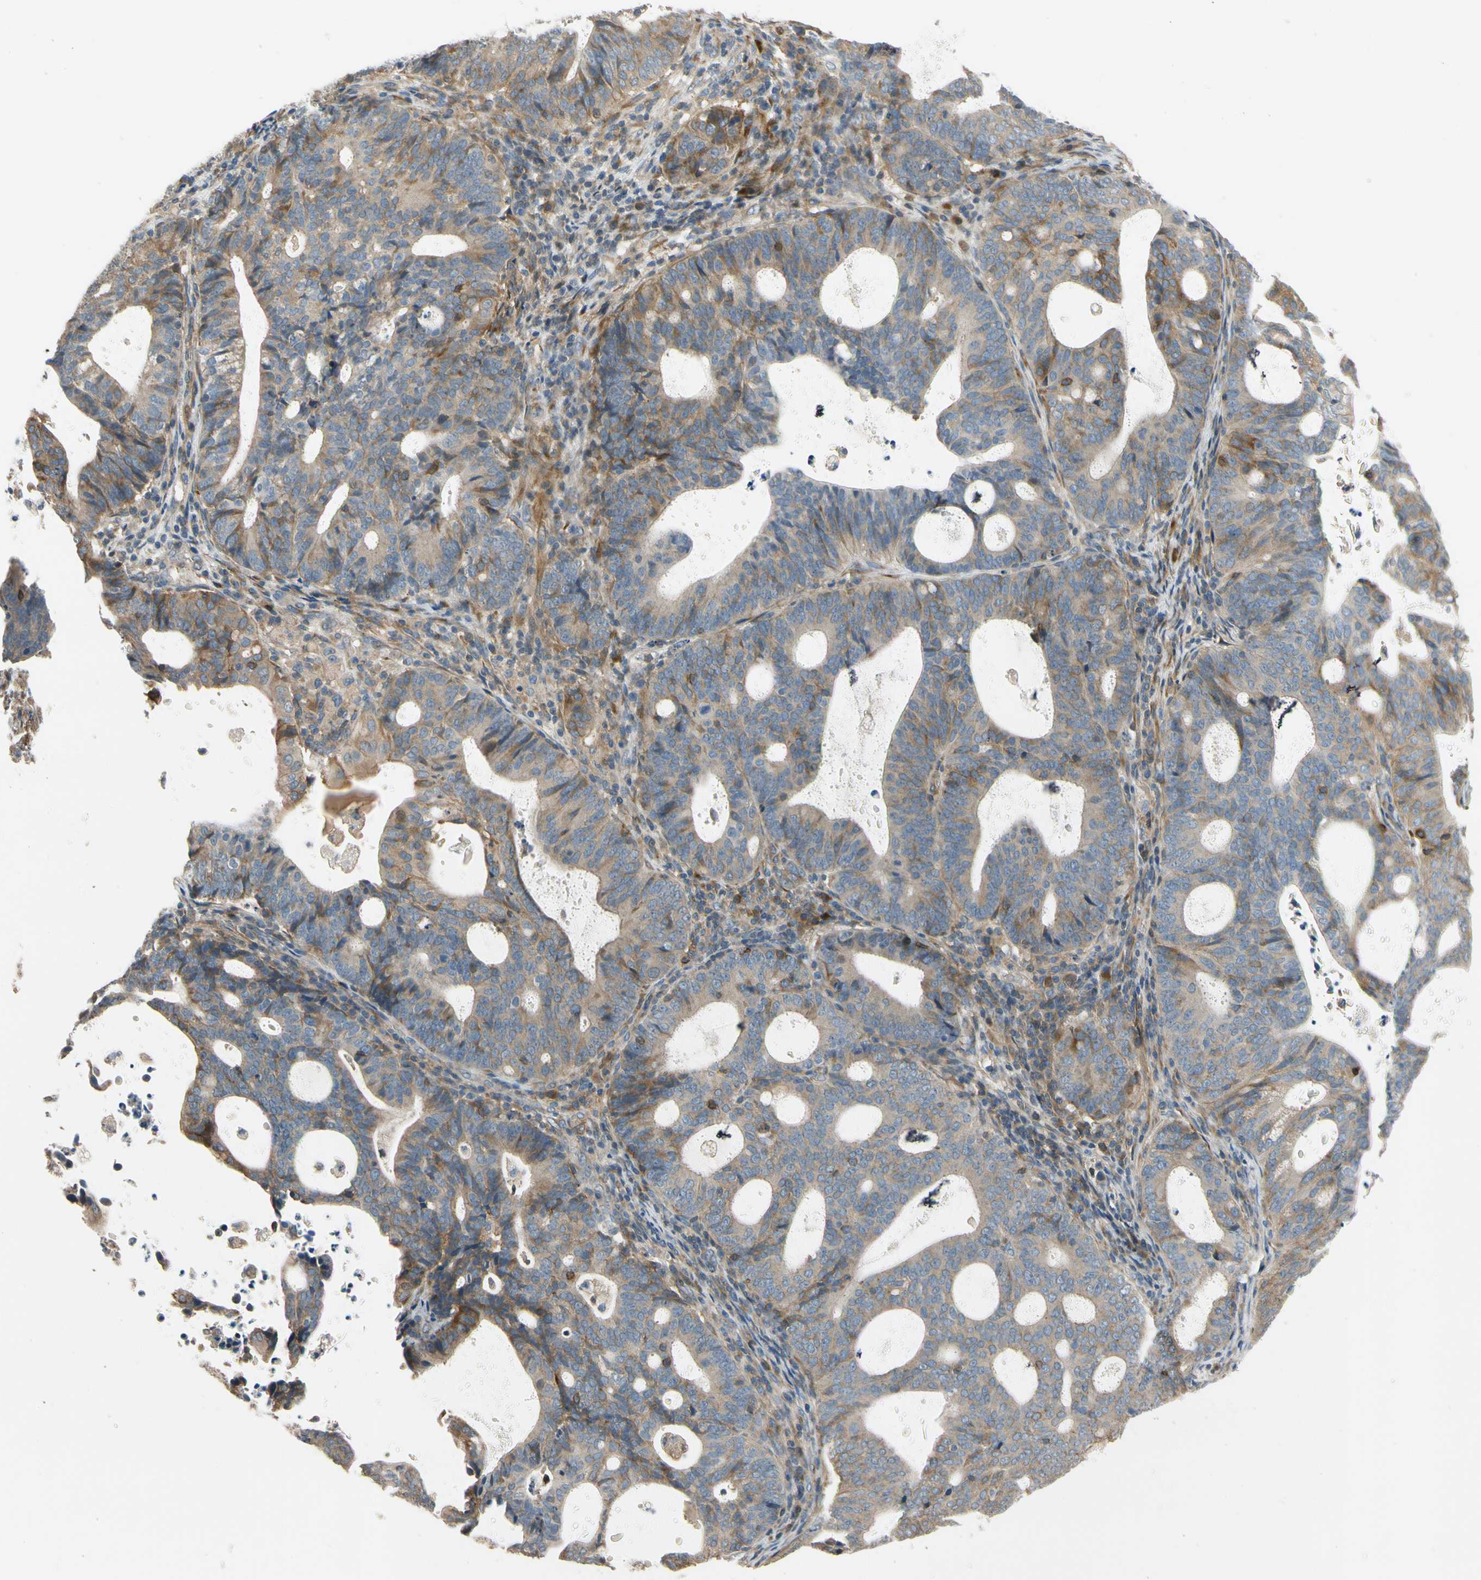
{"staining": {"intensity": "weak", "quantity": ">75%", "location": "cytoplasmic/membranous"}, "tissue": "endometrial cancer", "cell_type": "Tumor cells", "image_type": "cancer", "snomed": [{"axis": "morphology", "description": "Adenocarcinoma, NOS"}, {"axis": "topography", "description": "Uterus"}], "caption": "Endometrial adenocarcinoma stained for a protein shows weak cytoplasmic/membranous positivity in tumor cells. Using DAB (brown) and hematoxylin (blue) stains, captured at high magnification using brightfield microscopy.", "gene": "MST1R", "patient": {"sex": "female", "age": 83}}